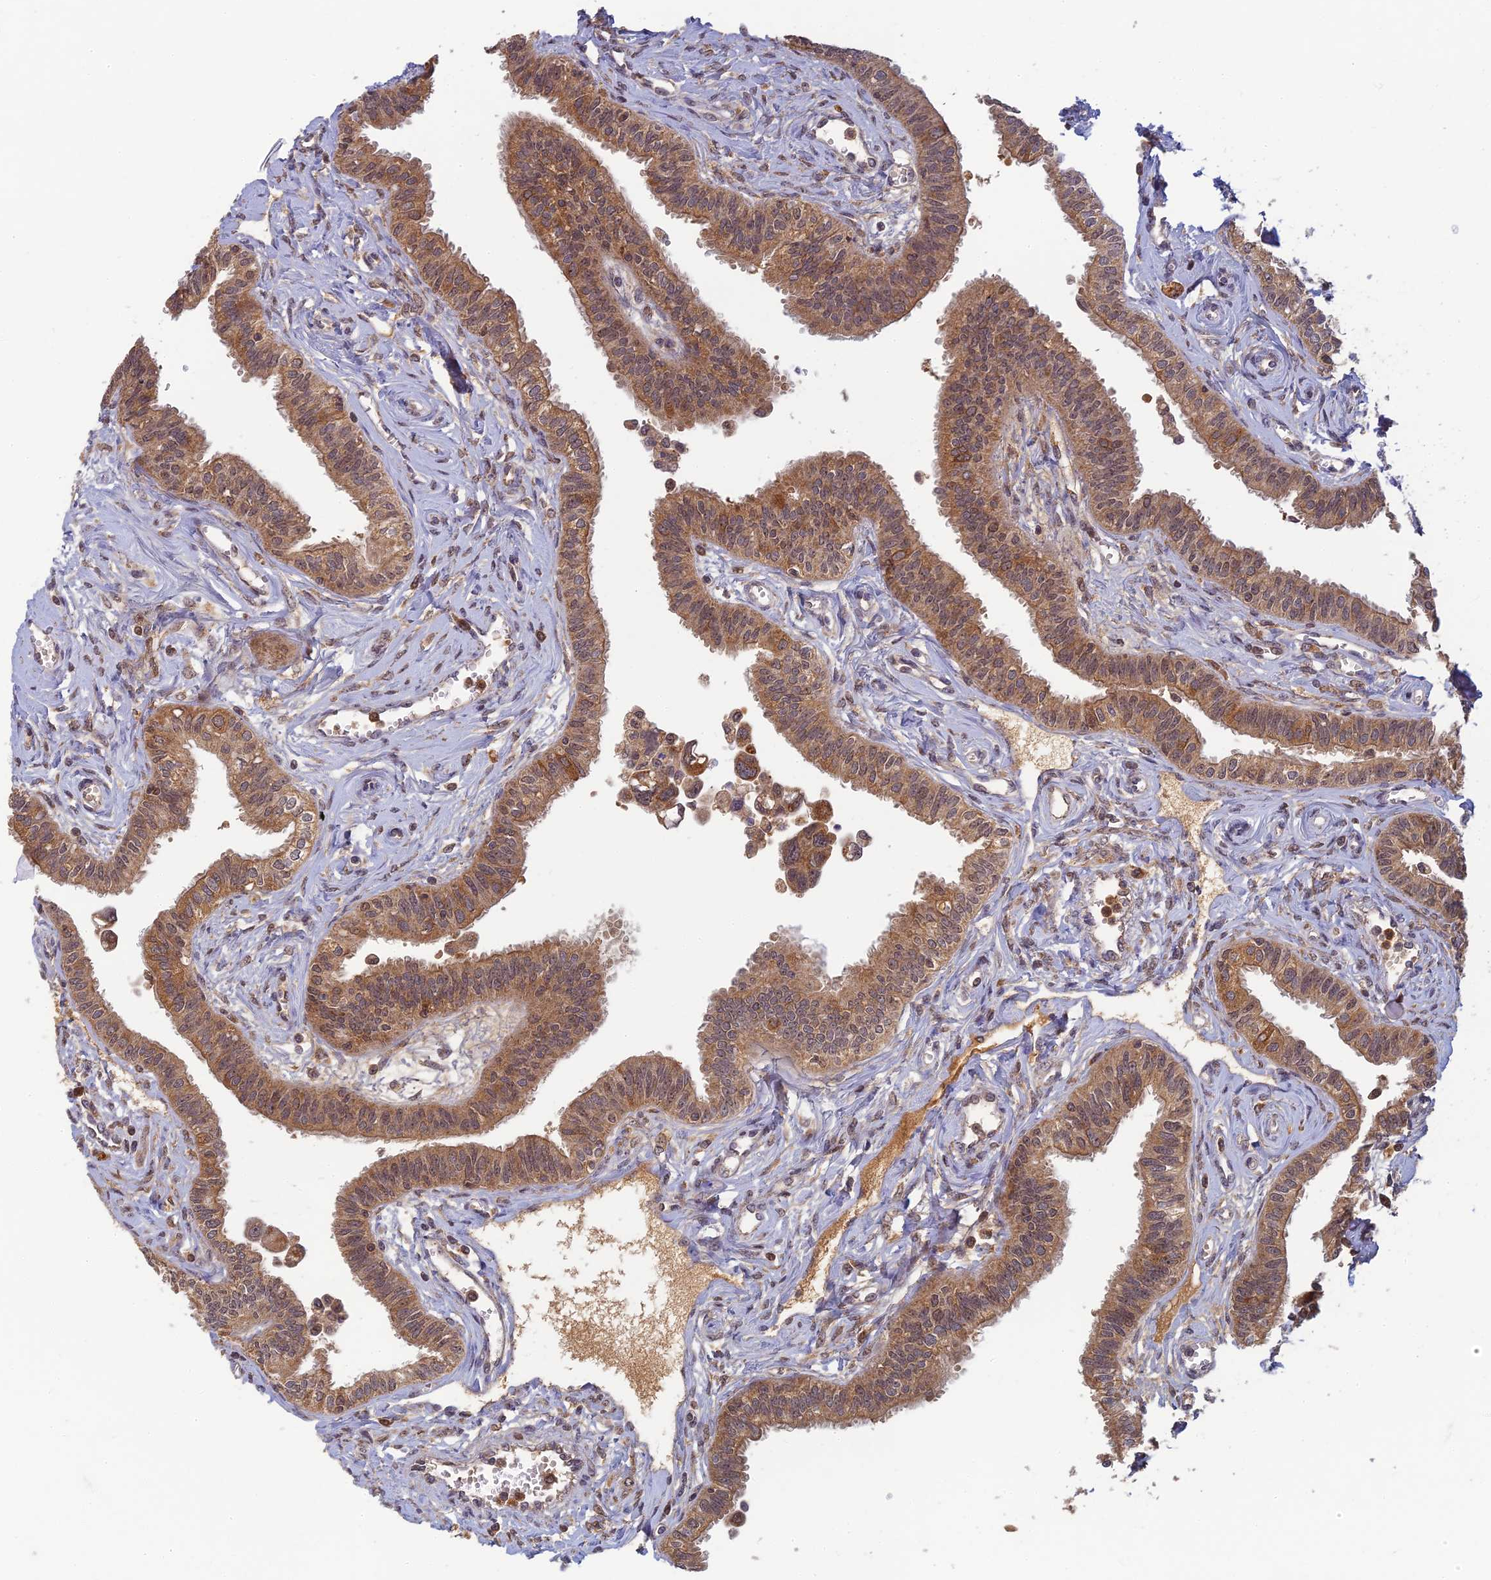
{"staining": {"intensity": "moderate", "quantity": ">75%", "location": "cytoplasmic/membranous"}, "tissue": "fallopian tube", "cell_type": "Glandular cells", "image_type": "normal", "snomed": [{"axis": "morphology", "description": "Normal tissue, NOS"}, {"axis": "morphology", "description": "Carcinoma, NOS"}, {"axis": "topography", "description": "Fallopian tube"}, {"axis": "topography", "description": "Ovary"}], "caption": "Immunohistochemistry image of normal fallopian tube stained for a protein (brown), which displays medium levels of moderate cytoplasmic/membranous positivity in approximately >75% of glandular cells.", "gene": "RGL3", "patient": {"sex": "female", "age": 59}}